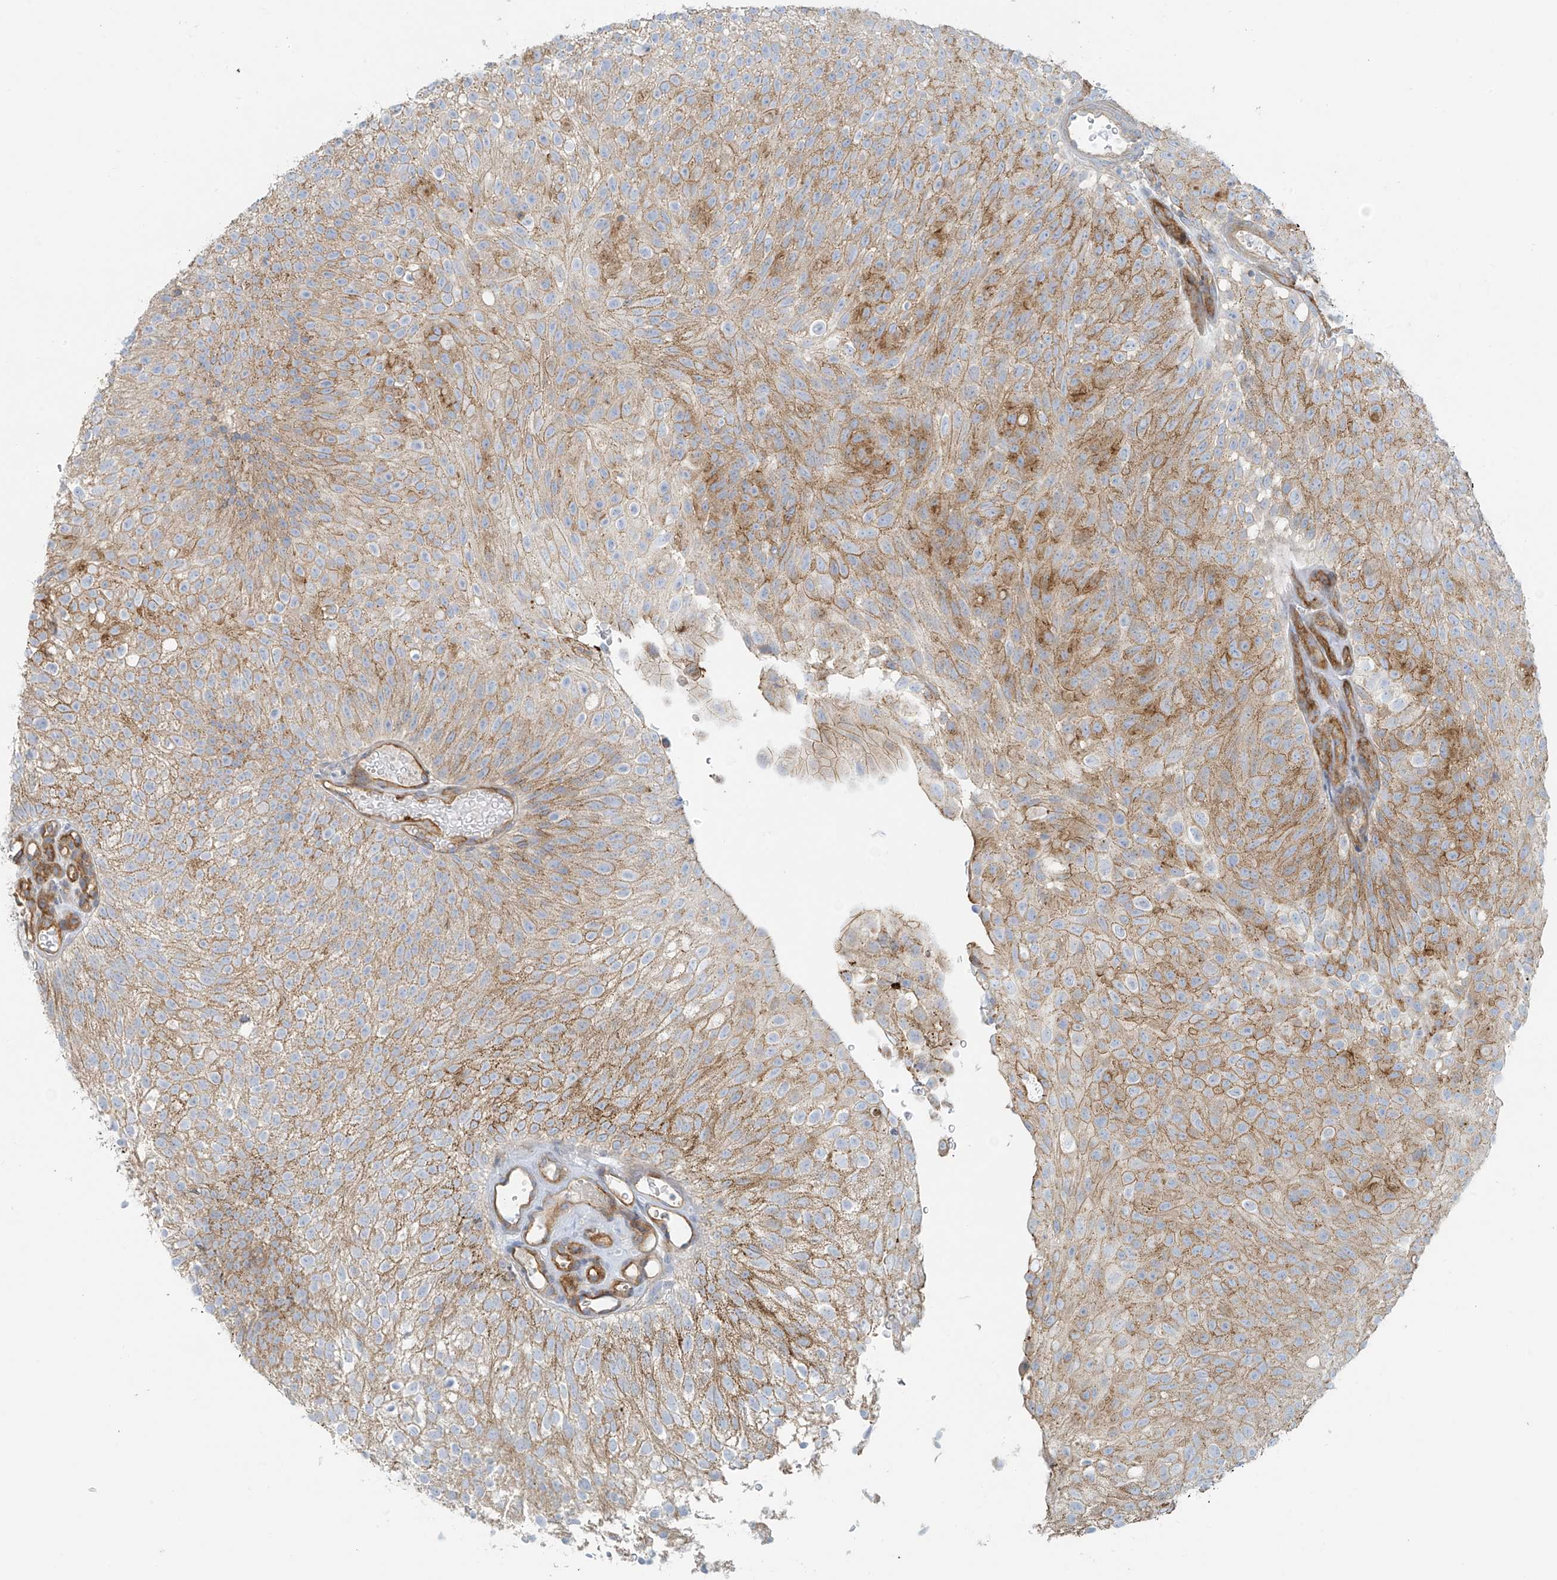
{"staining": {"intensity": "moderate", "quantity": ">75%", "location": "cytoplasmic/membranous"}, "tissue": "urothelial cancer", "cell_type": "Tumor cells", "image_type": "cancer", "snomed": [{"axis": "morphology", "description": "Urothelial carcinoma, Low grade"}, {"axis": "topography", "description": "Urinary bladder"}], "caption": "Human low-grade urothelial carcinoma stained with a brown dye shows moderate cytoplasmic/membranous positive staining in about >75% of tumor cells.", "gene": "VAMP5", "patient": {"sex": "male", "age": 78}}